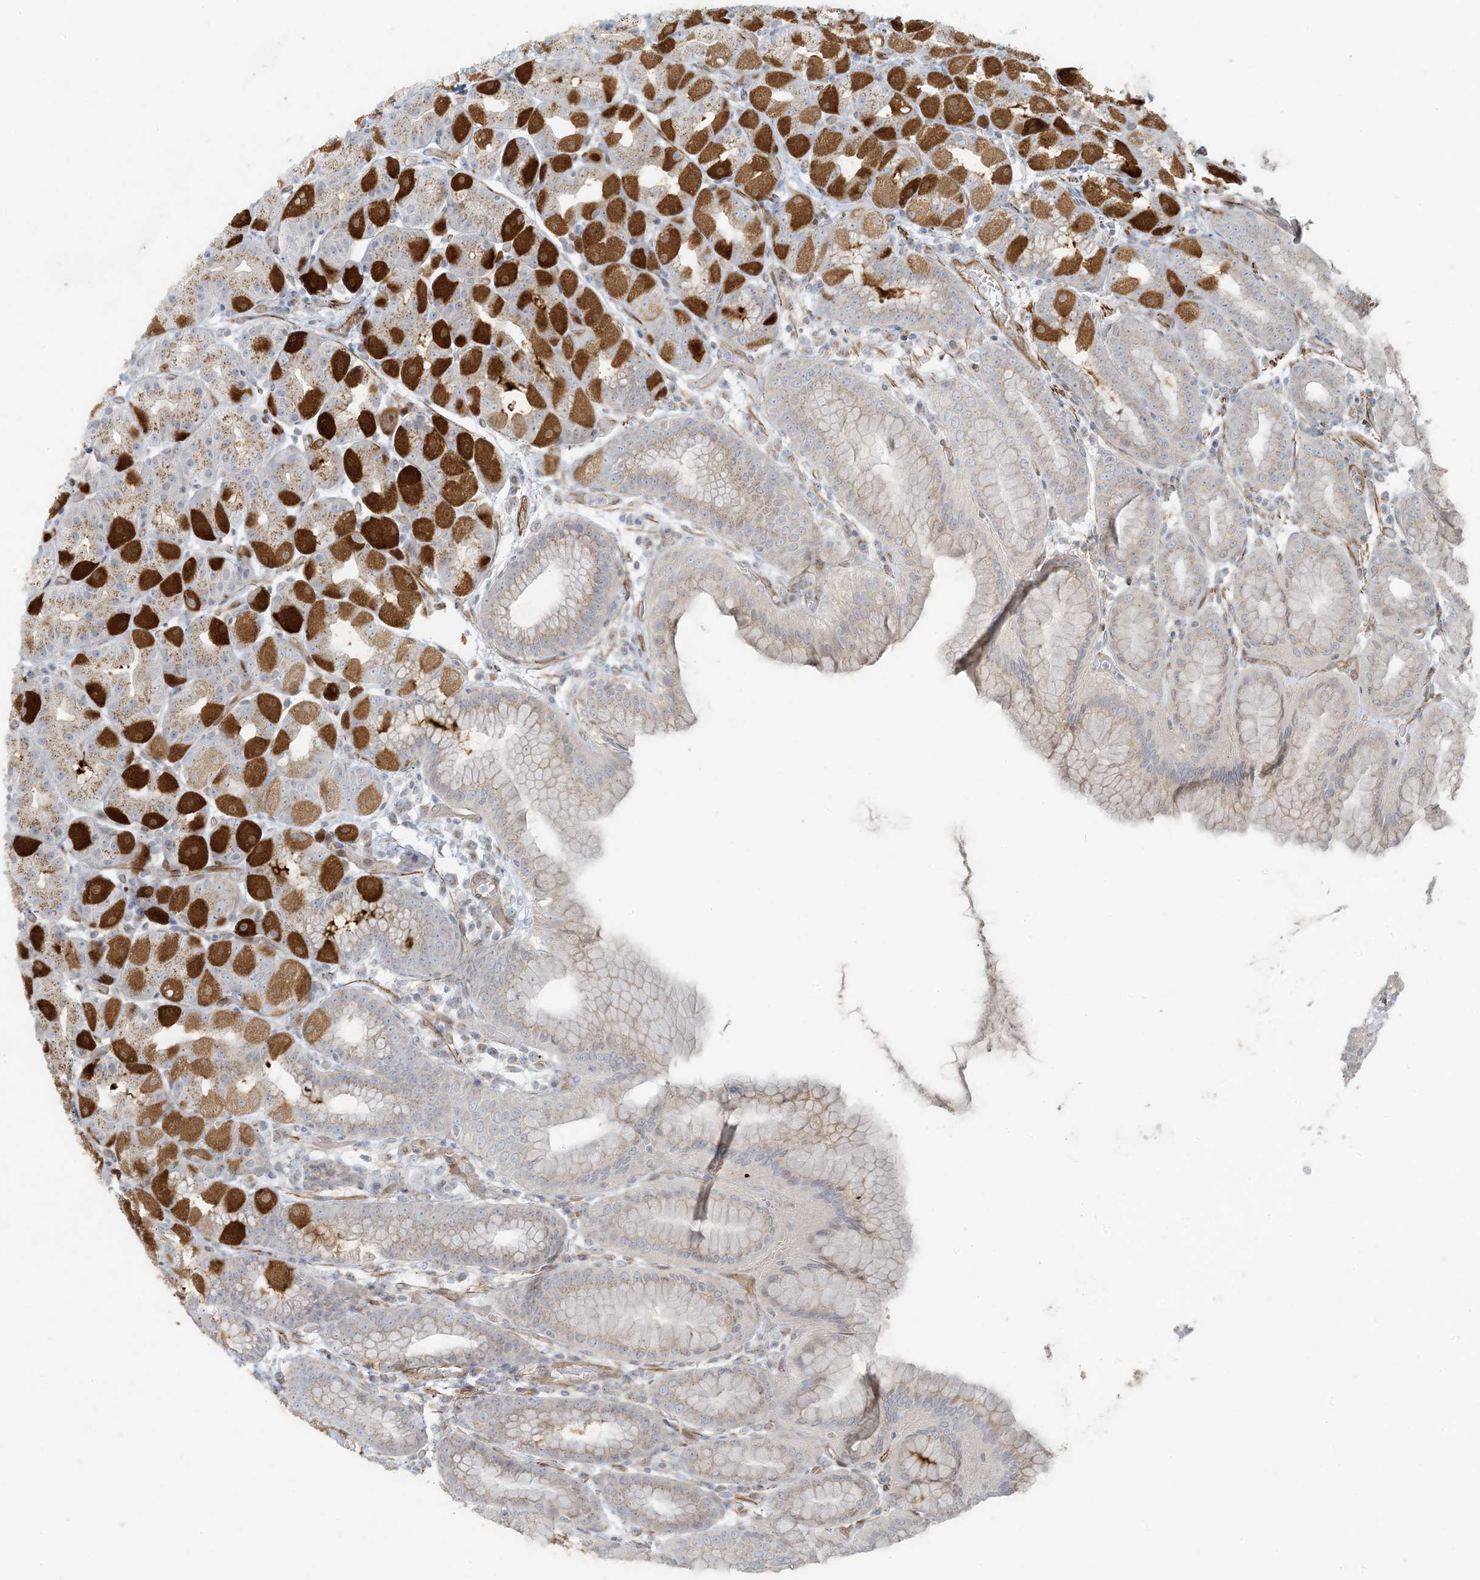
{"staining": {"intensity": "strong", "quantity": "25%-75%", "location": "cytoplasmic/membranous"}, "tissue": "stomach", "cell_type": "Glandular cells", "image_type": "normal", "snomed": [{"axis": "morphology", "description": "Normal tissue, NOS"}, {"axis": "topography", "description": "Stomach, upper"}], "caption": "Stomach stained for a protein (brown) shows strong cytoplasmic/membranous positive expression in approximately 25%-75% of glandular cells.", "gene": "BCORL1", "patient": {"sex": "male", "age": 68}}